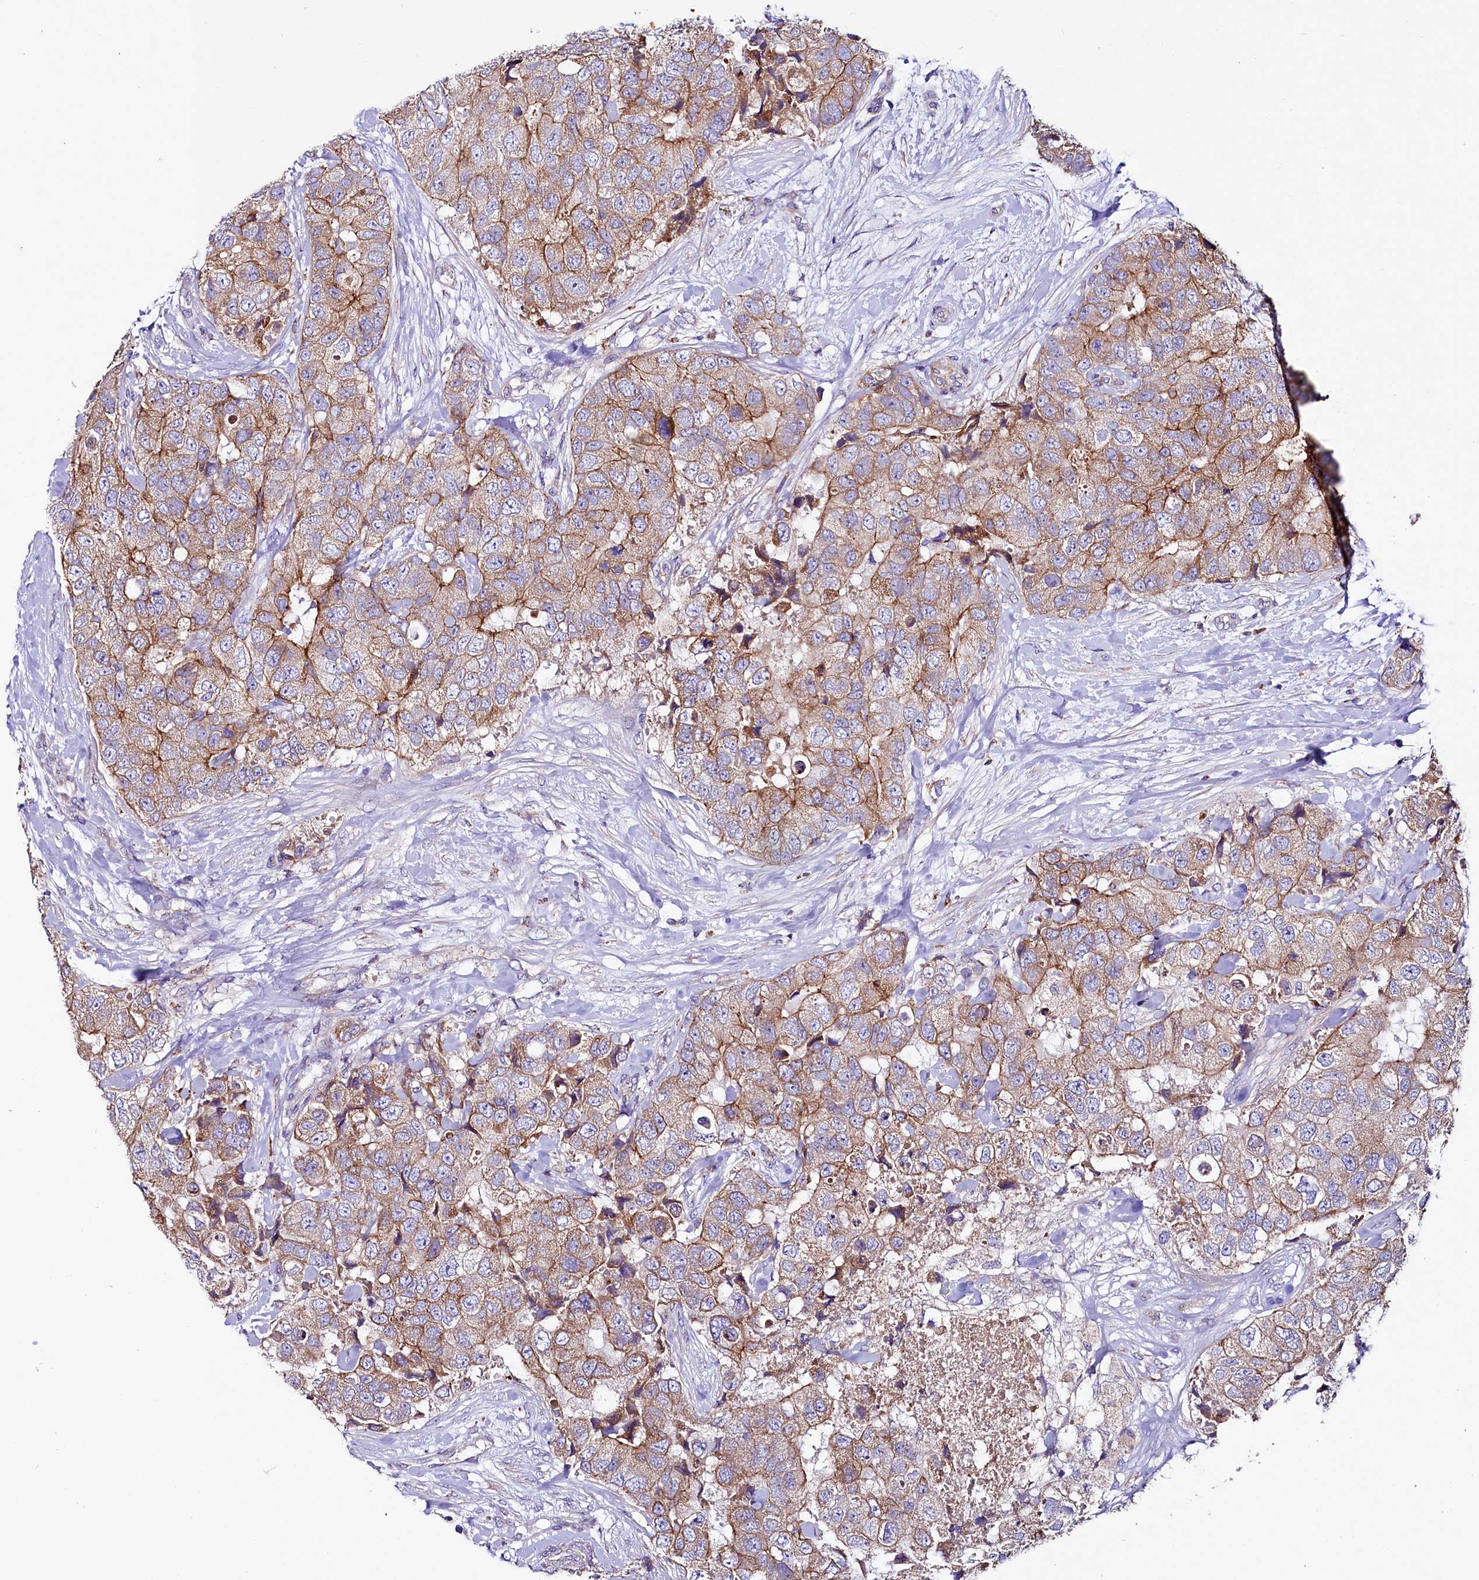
{"staining": {"intensity": "moderate", "quantity": ">75%", "location": "cytoplasmic/membranous"}, "tissue": "breast cancer", "cell_type": "Tumor cells", "image_type": "cancer", "snomed": [{"axis": "morphology", "description": "Duct carcinoma"}, {"axis": "topography", "description": "Breast"}], "caption": "This histopathology image shows IHC staining of human breast infiltrating ductal carcinoma, with medium moderate cytoplasmic/membranous positivity in about >75% of tumor cells.", "gene": "SACM1L", "patient": {"sex": "female", "age": 62}}